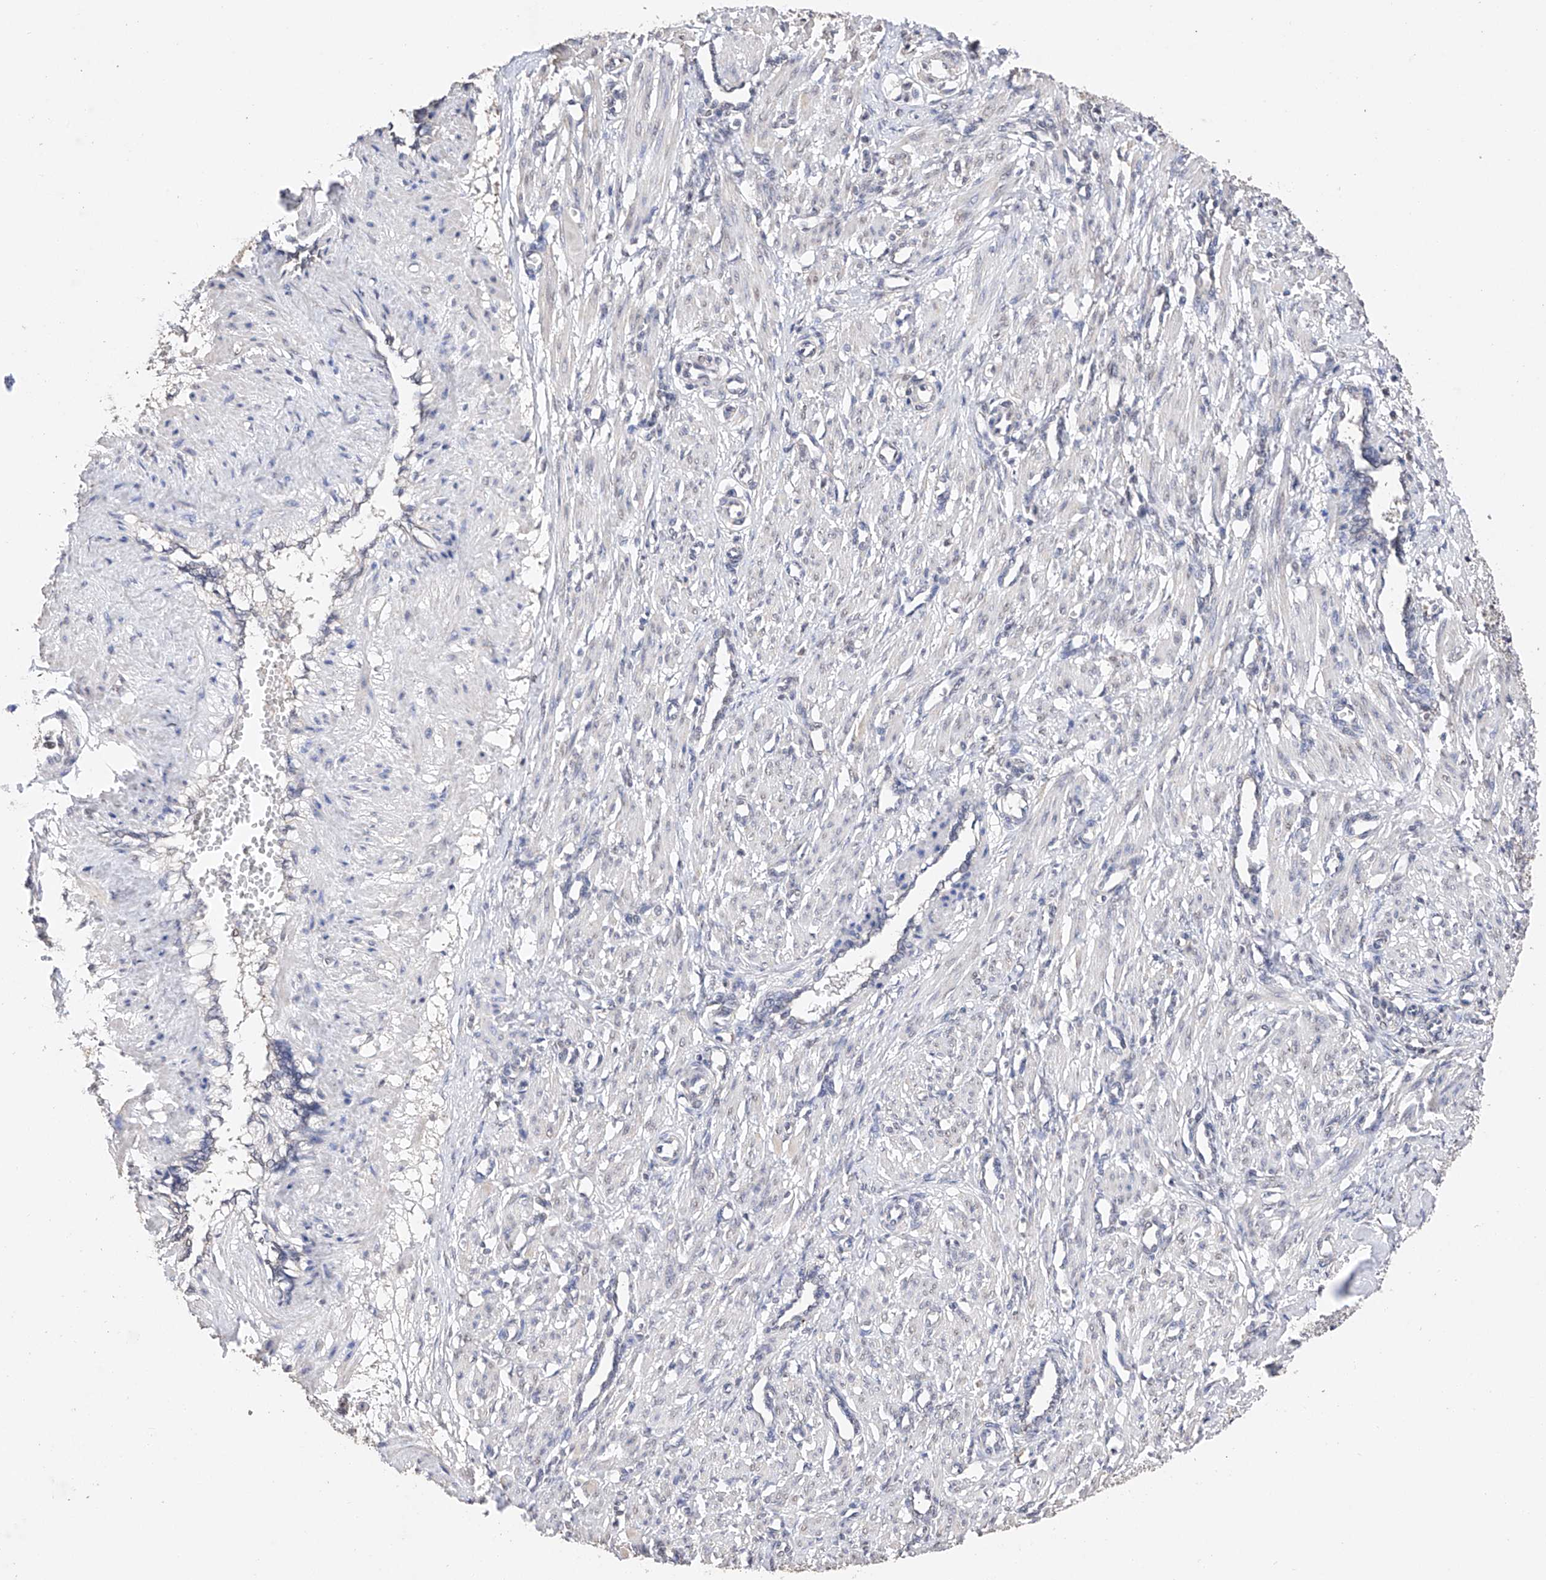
{"staining": {"intensity": "negative", "quantity": "none", "location": "none"}, "tissue": "smooth muscle", "cell_type": "Smooth muscle cells", "image_type": "normal", "snomed": [{"axis": "morphology", "description": "Normal tissue, NOS"}, {"axis": "topography", "description": "Endometrium"}], "caption": "A histopathology image of smooth muscle stained for a protein exhibits no brown staining in smooth muscle cells.", "gene": "DMAP1", "patient": {"sex": "female", "age": 33}}